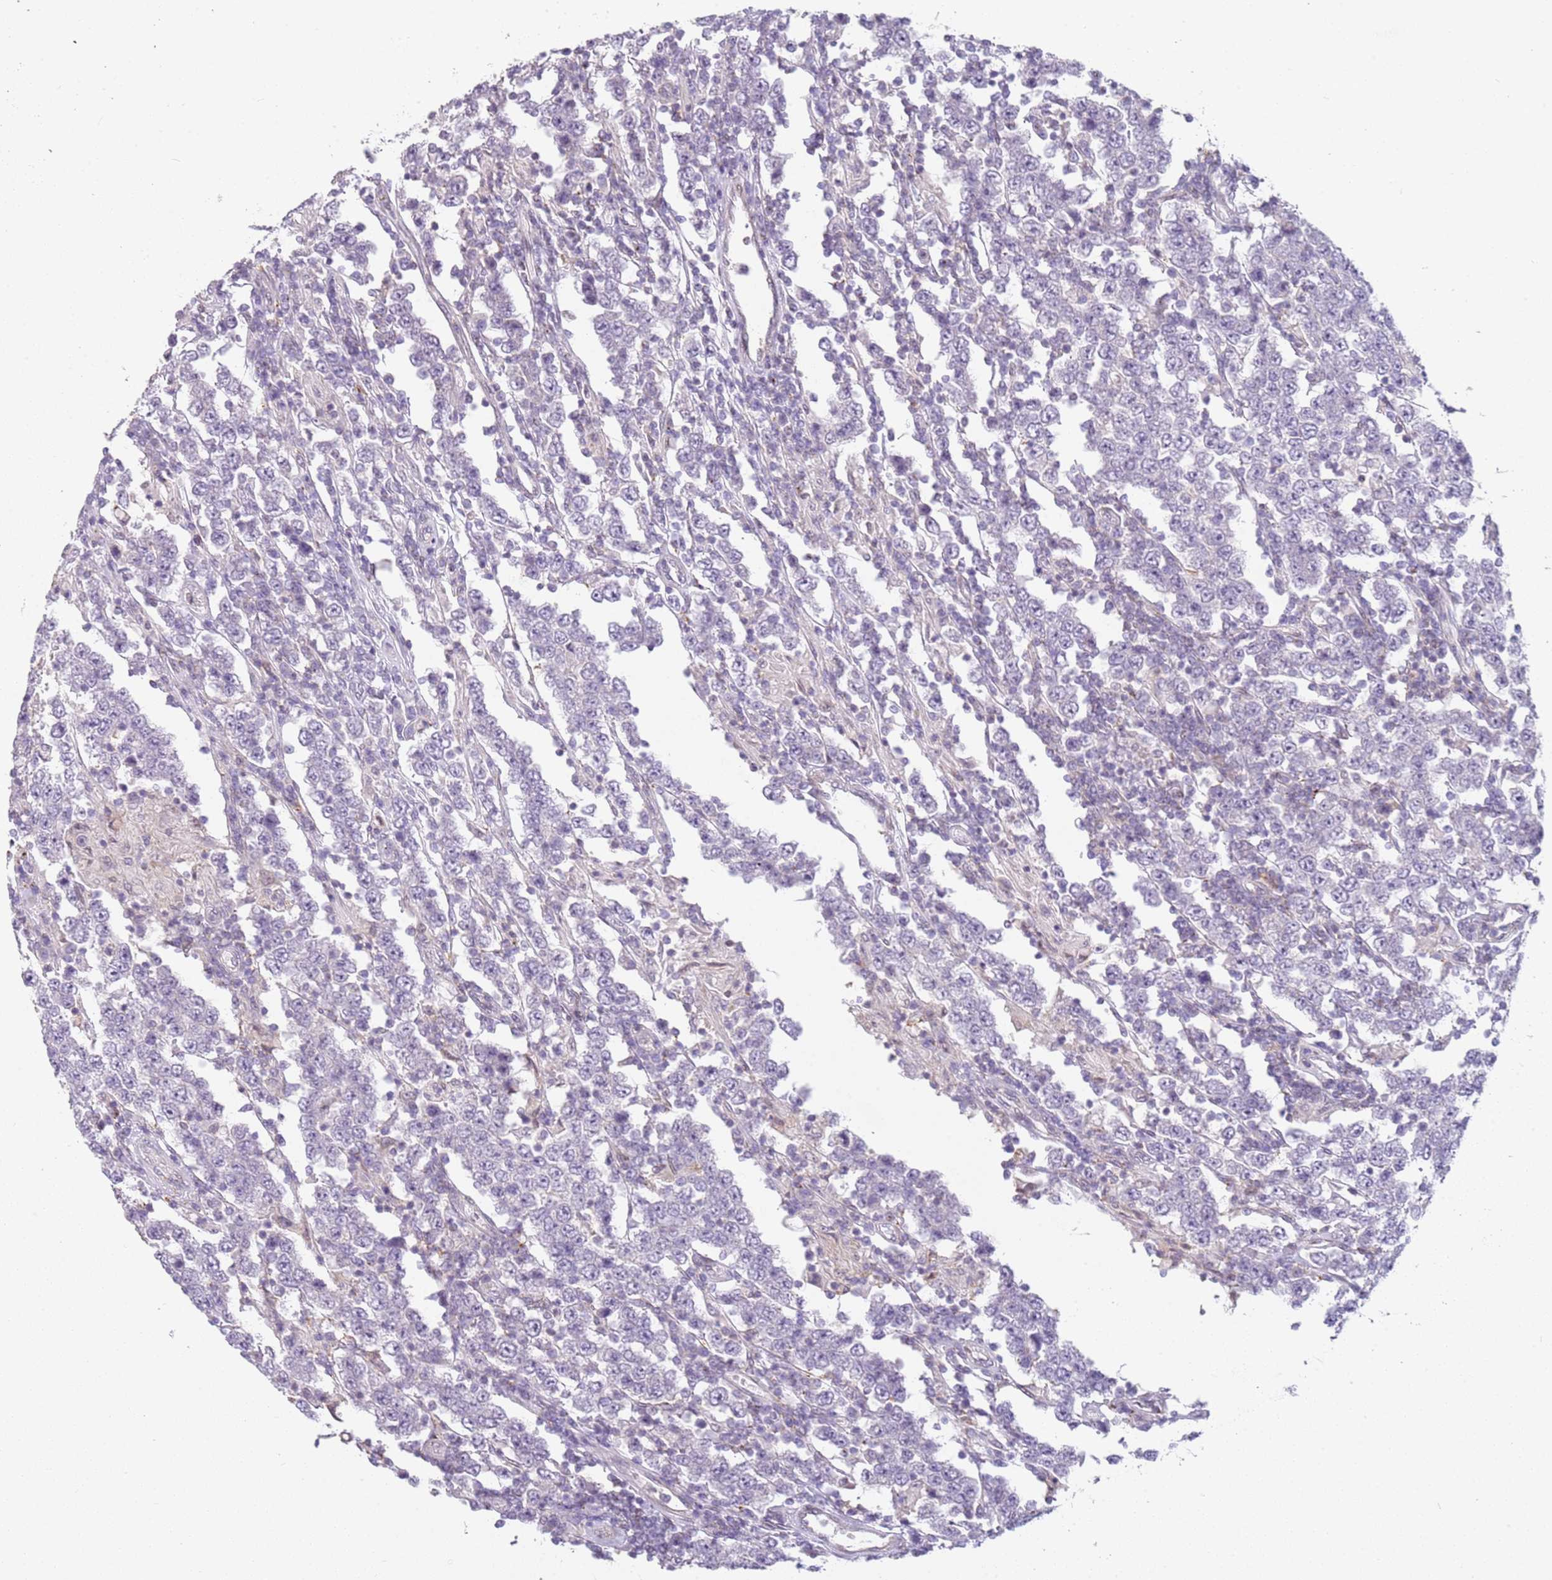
{"staining": {"intensity": "negative", "quantity": "none", "location": "none"}, "tissue": "testis cancer", "cell_type": "Tumor cells", "image_type": "cancer", "snomed": [{"axis": "morphology", "description": "Normal tissue, NOS"}, {"axis": "morphology", "description": "Urothelial carcinoma, High grade"}, {"axis": "morphology", "description": "Seminoma, NOS"}, {"axis": "morphology", "description": "Carcinoma, Embryonal, NOS"}, {"axis": "topography", "description": "Urinary bladder"}, {"axis": "topography", "description": "Testis"}], "caption": "Immunohistochemistry photomicrograph of human embryonal carcinoma (testis) stained for a protein (brown), which shows no staining in tumor cells. Brightfield microscopy of IHC stained with DAB (3,3'-diaminobenzidine) (brown) and hematoxylin (blue), captured at high magnification.", "gene": "DEFB116", "patient": {"sex": "male", "age": 41}}